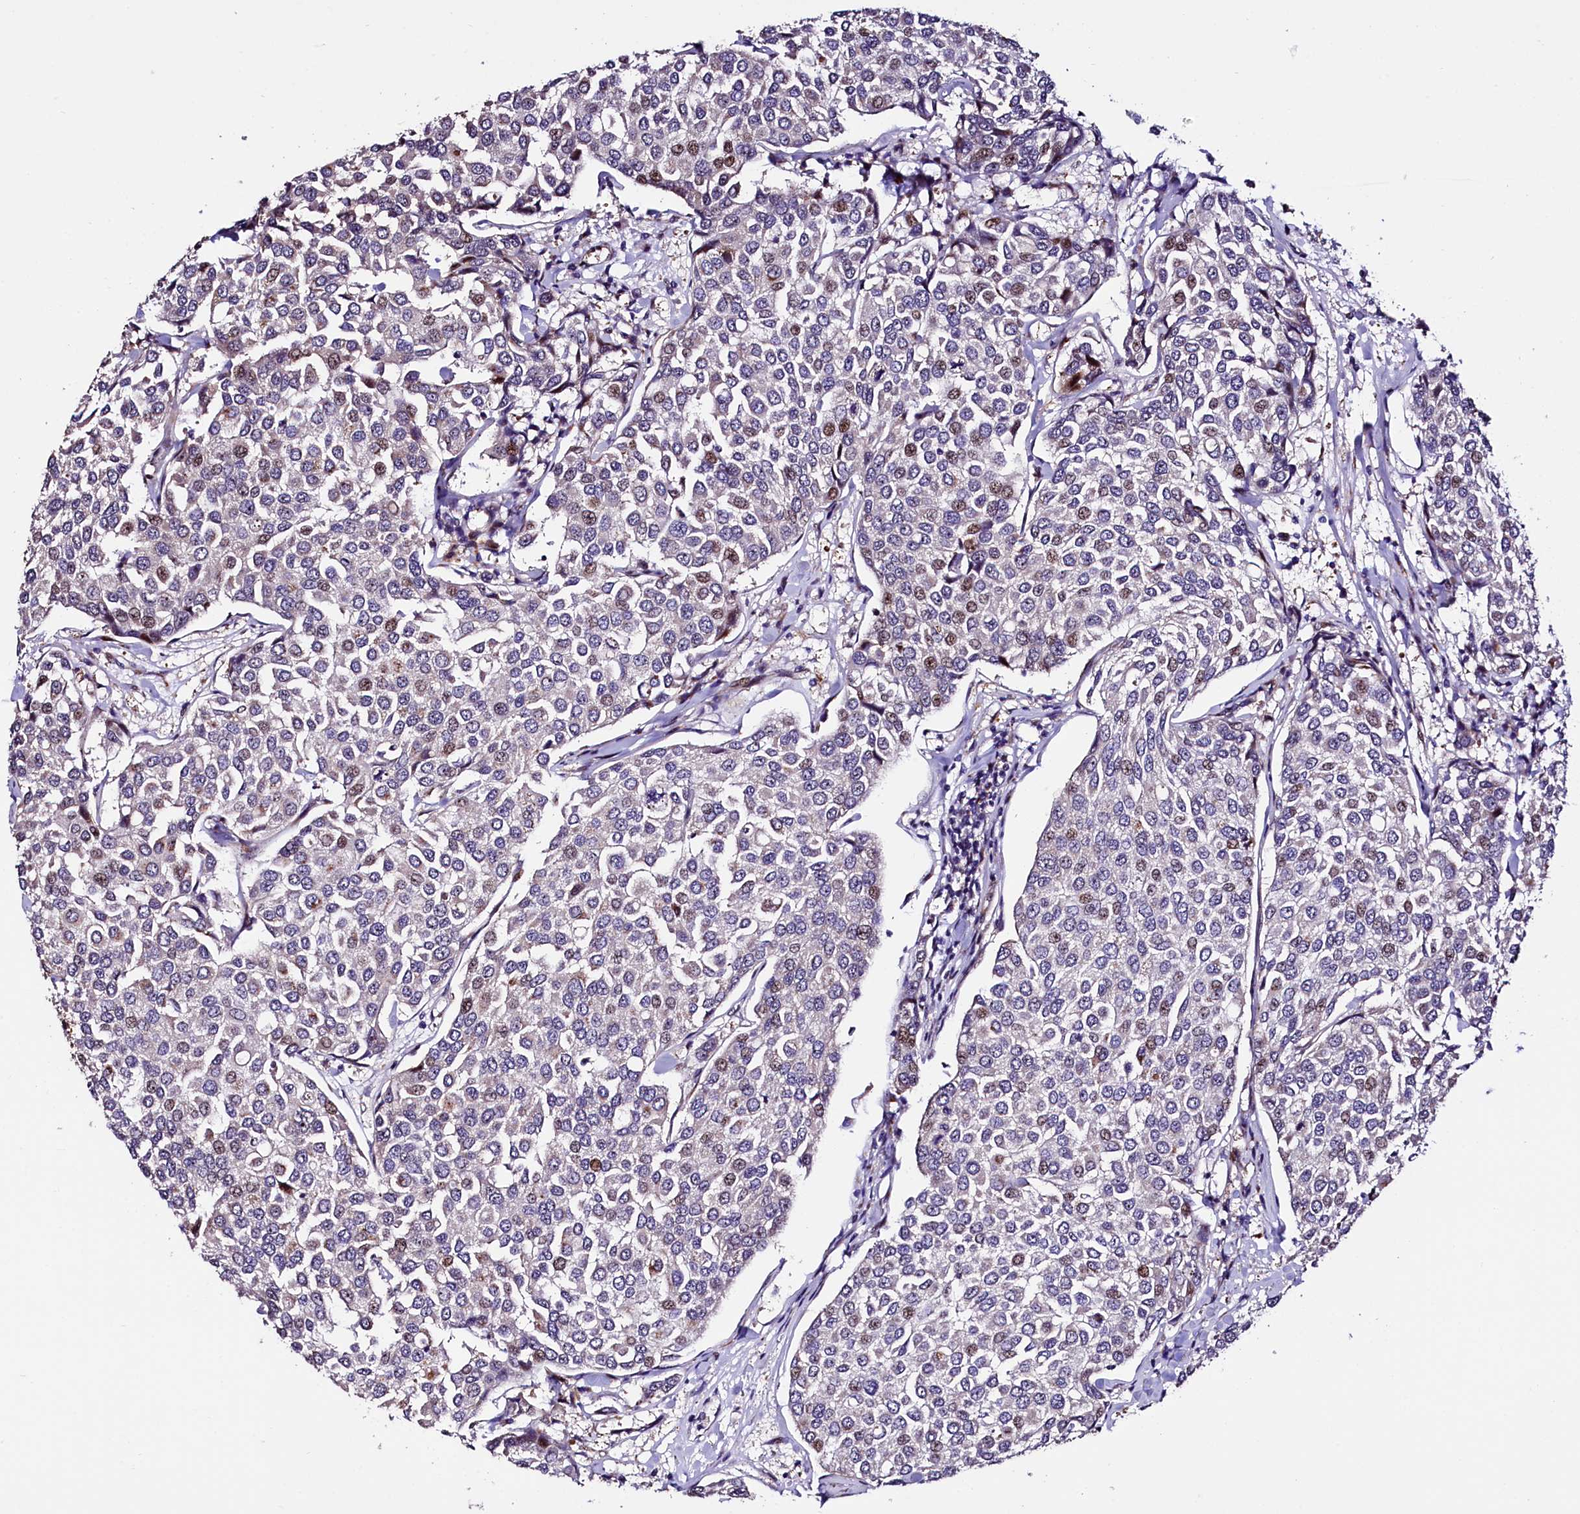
{"staining": {"intensity": "moderate", "quantity": "<25%", "location": "nuclear"}, "tissue": "breast cancer", "cell_type": "Tumor cells", "image_type": "cancer", "snomed": [{"axis": "morphology", "description": "Duct carcinoma"}, {"axis": "topography", "description": "Breast"}], "caption": "About <25% of tumor cells in breast infiltrating ductal carcinoma reveal moderate nuclear protein positivity as visualized by brown immunohistochemical staining.", "gene": "TRMT112", "patient": {"sex": "female", "age": 55}}